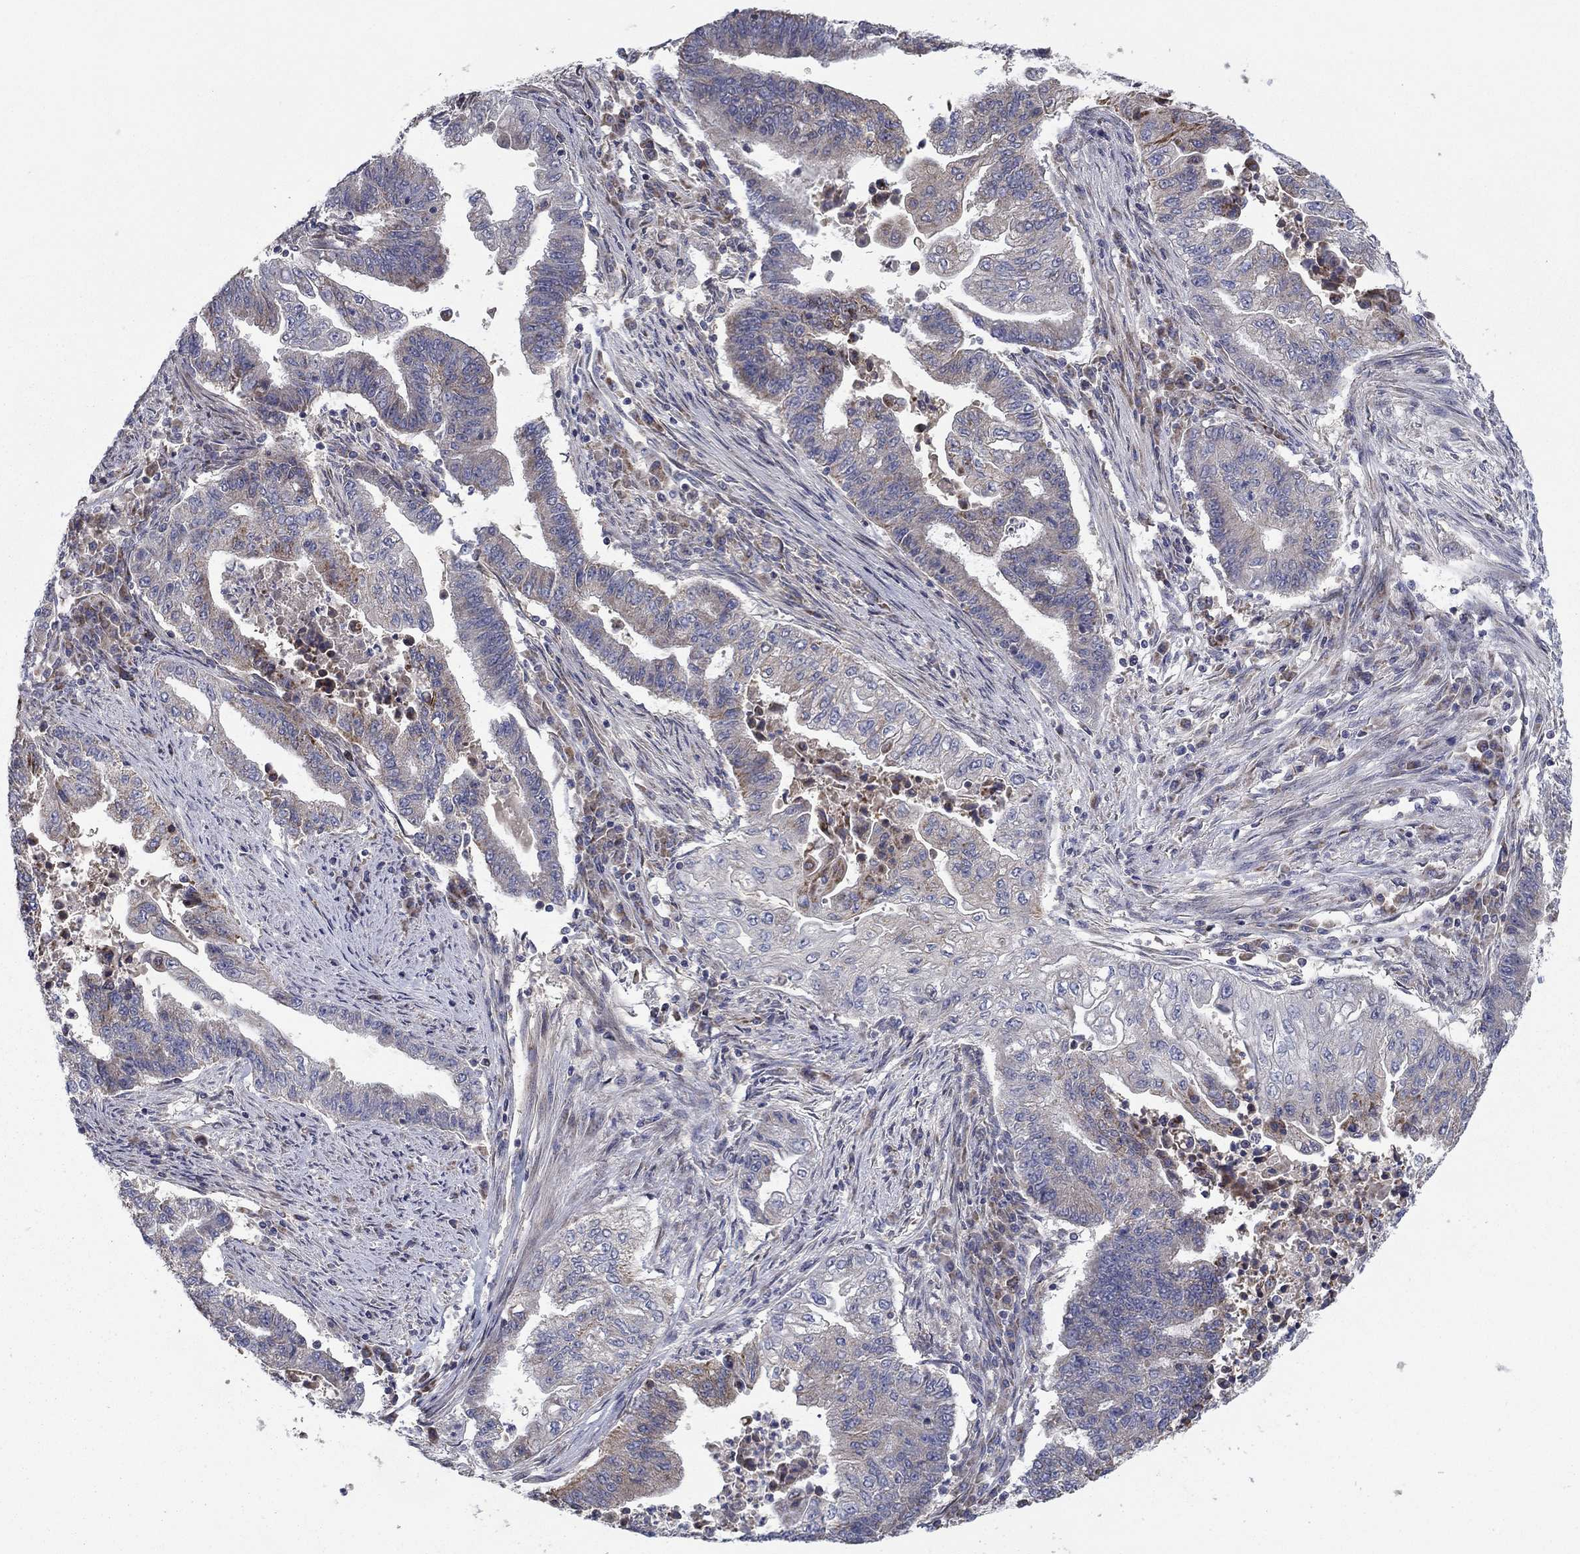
{"staining": {"intensity": "weak", "quantity": "<25%", "location": "cytoplasmic/membranous"}, "tissue": "endometrial cancer", "cell_type": "Tumor cells", "image_type": "cancer", "snomed": [{"axis": "morphology", "description": "Adenocarcinoma, NOS"}, {"axis": "topography", "description": "Uterus"}, {"axis": "topography", "description": "Endometrium"}], "caption": "DAB (3,3'-diaminobenzidine) immunohistochemical staining of human endometrial cancer demonstrates no significant staining in tumor cells.", "gene": "MMAA", "patient": {"sex": "female", "age": 54}}